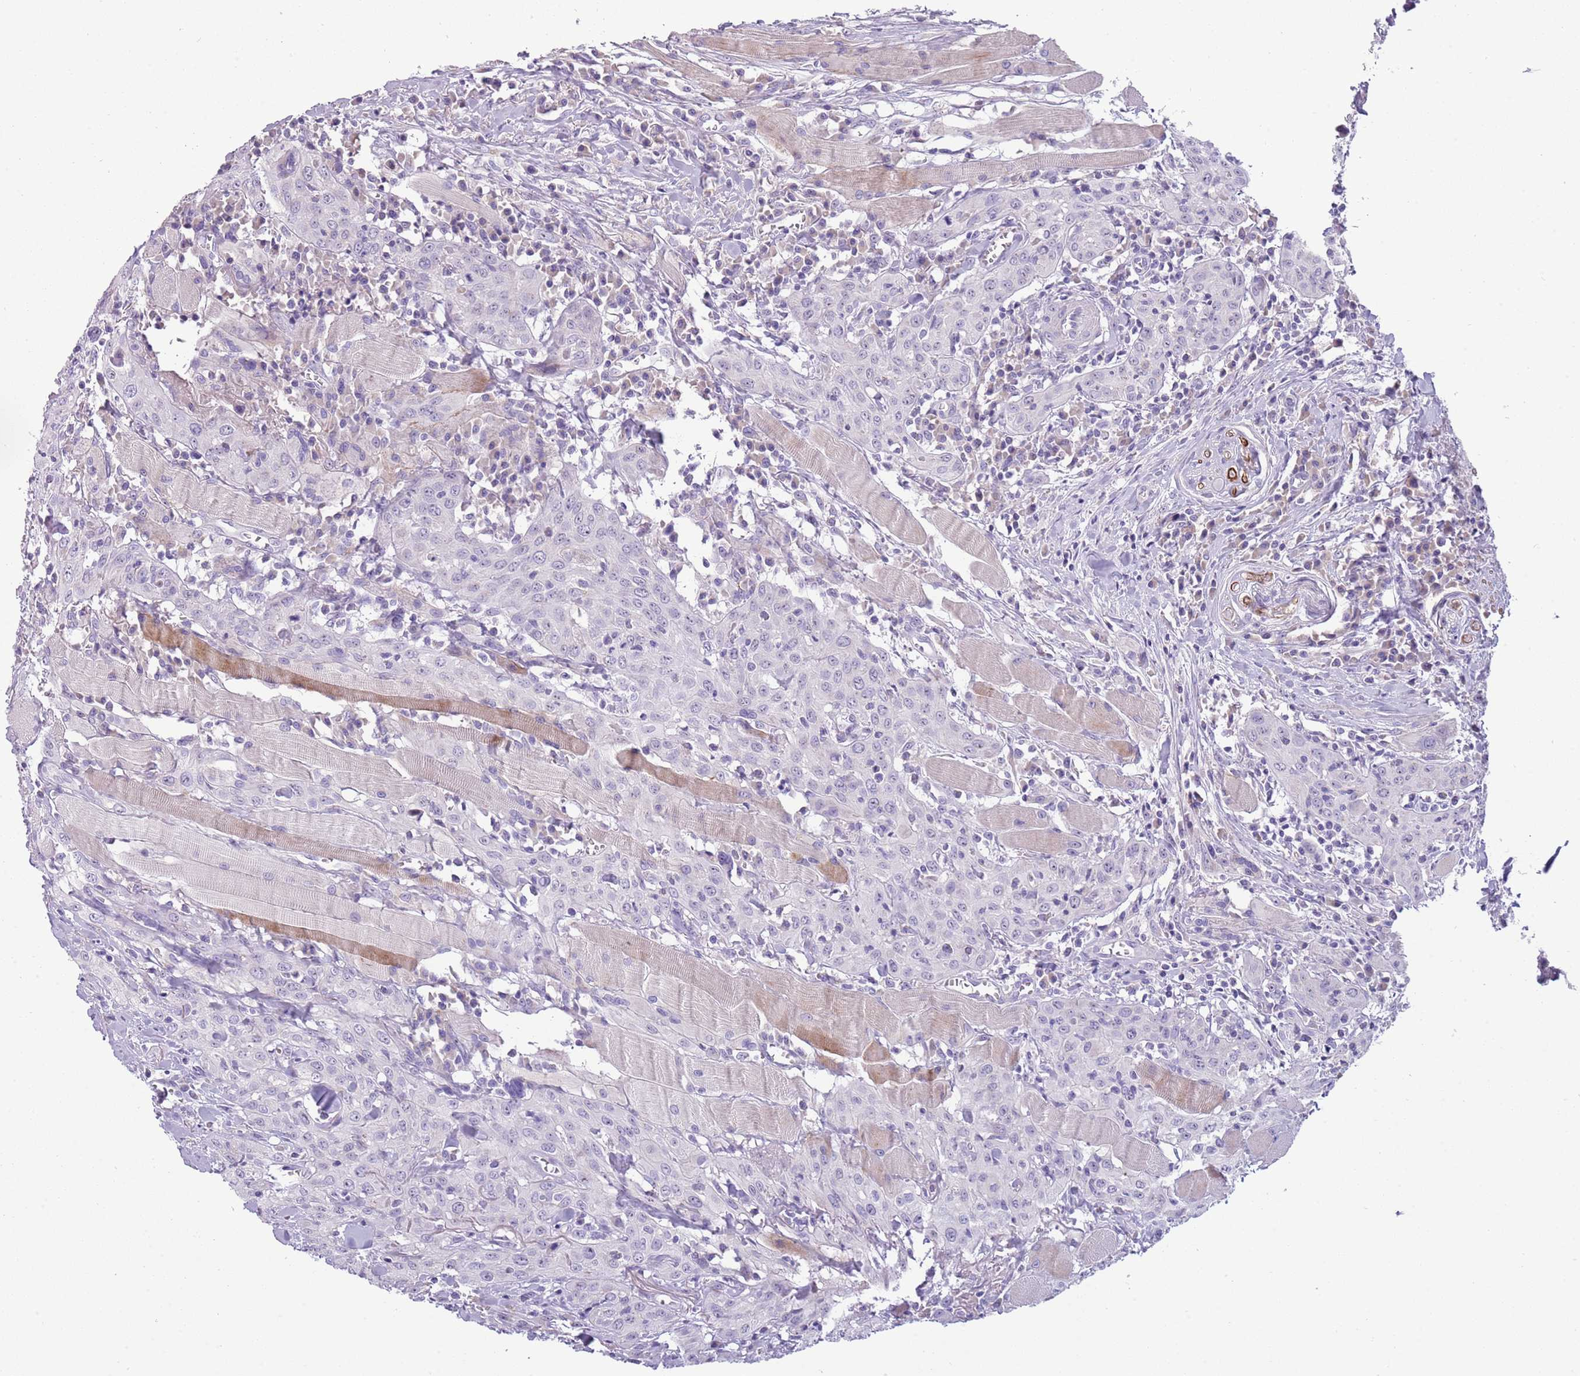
{"staining": {"intensity": "negative", "quantity": "none", "location": "none"}, "tissue": "head and neck cancer", "cell_type": "Tumor cells", "image_type": "cancer", "snomed": [{"axis": "morphology", "description": "Squamous cell carcinoma, NOS"}, {"axis": "topography", "description": "Oral tissue"}, {"axis": "topography", "description": "Head-Neck"}], "caption": "Head and neck cancer (squamous cell carcinoma) was stained to show a protein in brown. There is no significant staining in tumor cells. (Brightfield microscopy of DAB immunohistochemistry (IHC) at high magnification).", "gene": "NBPF6", "patient": {"sex": "female", "age": 70}}